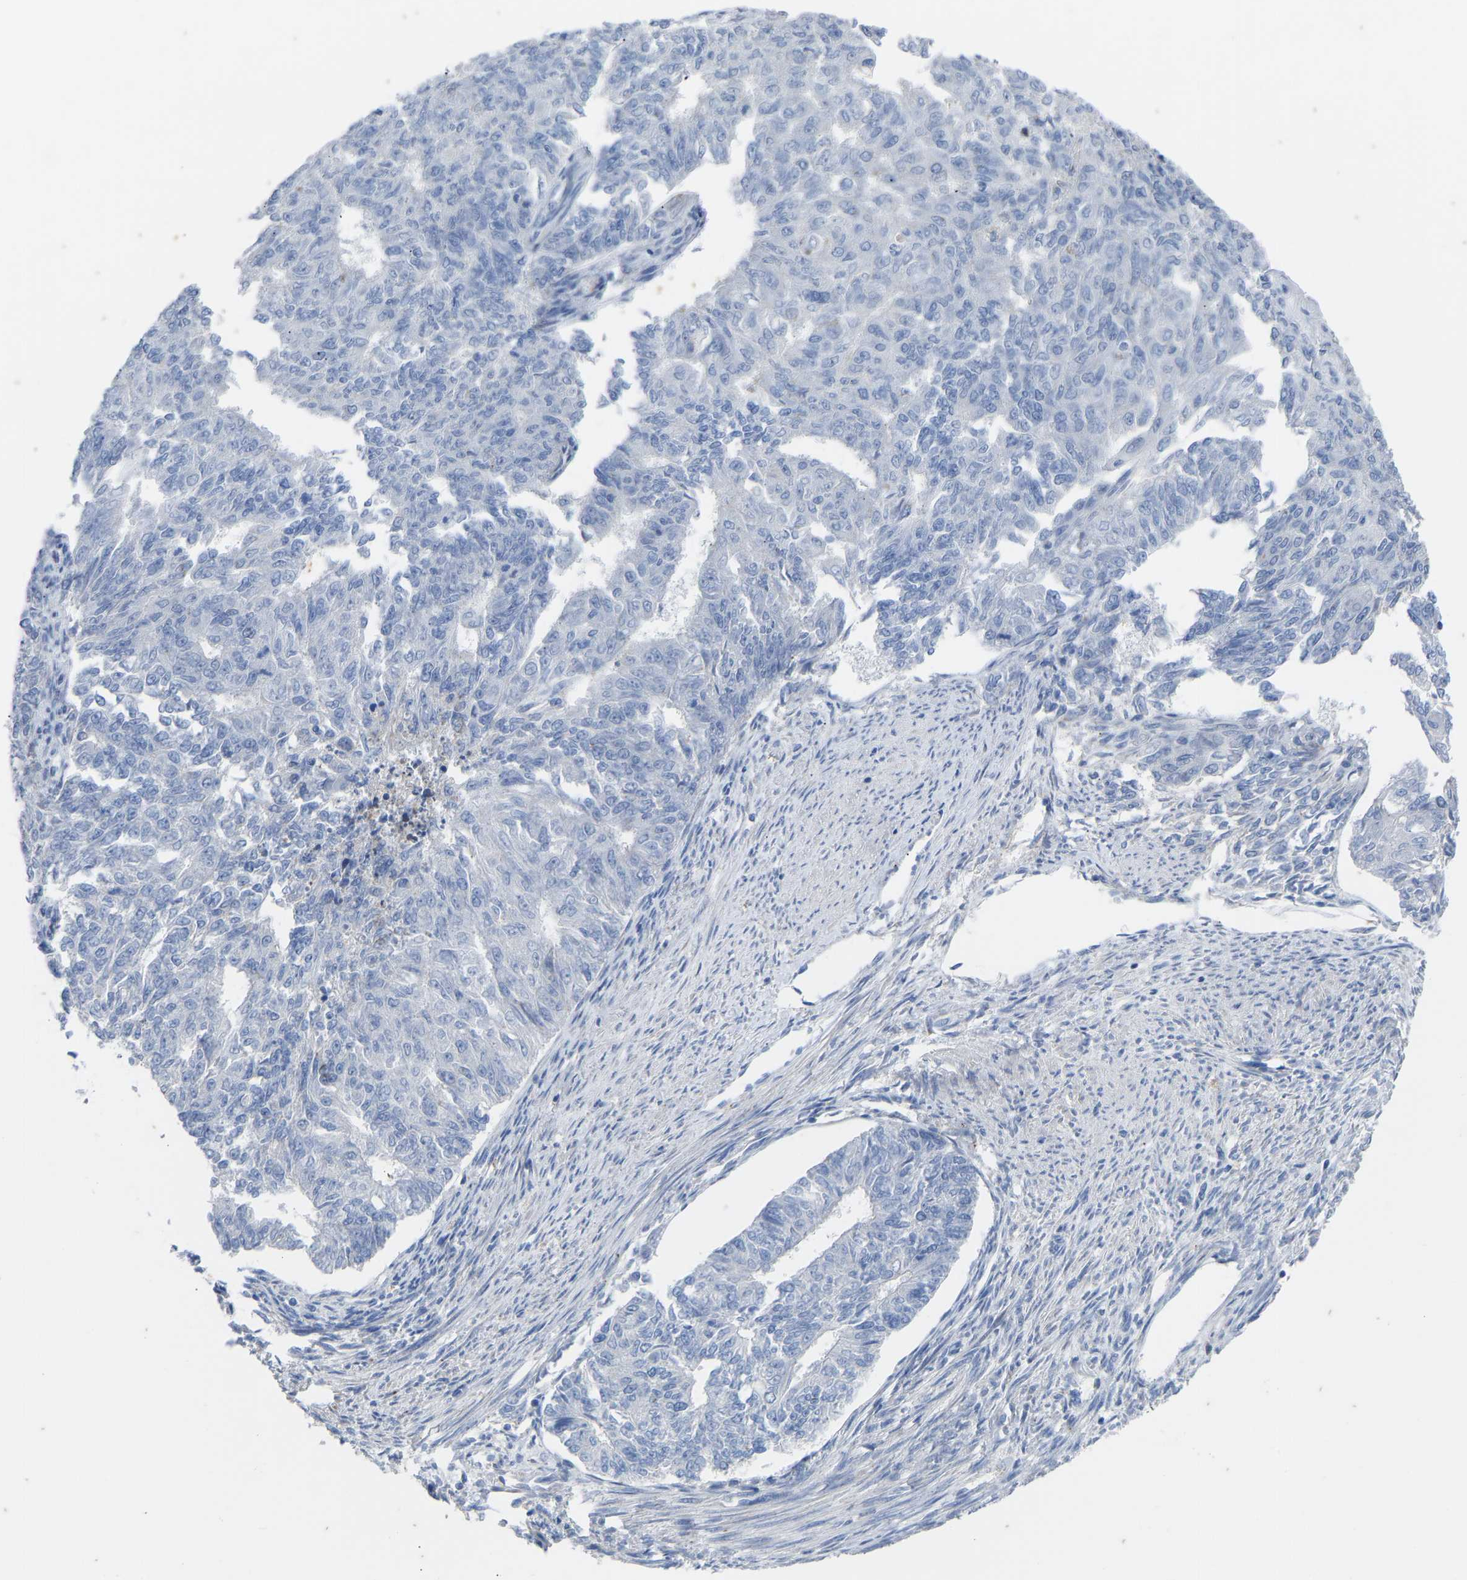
{"staining": {"intensity": "negative", "quantity": "none", "location": "none"}, "tissue": "endometrial cancer", "cell_type": "Tumor cells", "image_type": "cancer", "snomed": [{"axis": "morphology", "description": "Adenocarcinoma, NOS"}, {"axis": "topography", "description": "Endometrium"}], "caption": "There is no significant positivity in tumor cells of adenocarcinoma (endometrial). (DAB IHC visualized using brightfield microscopy, high magnification).", "gene": "OLIG2", "patient": {"sex": "female", "age": 32}}